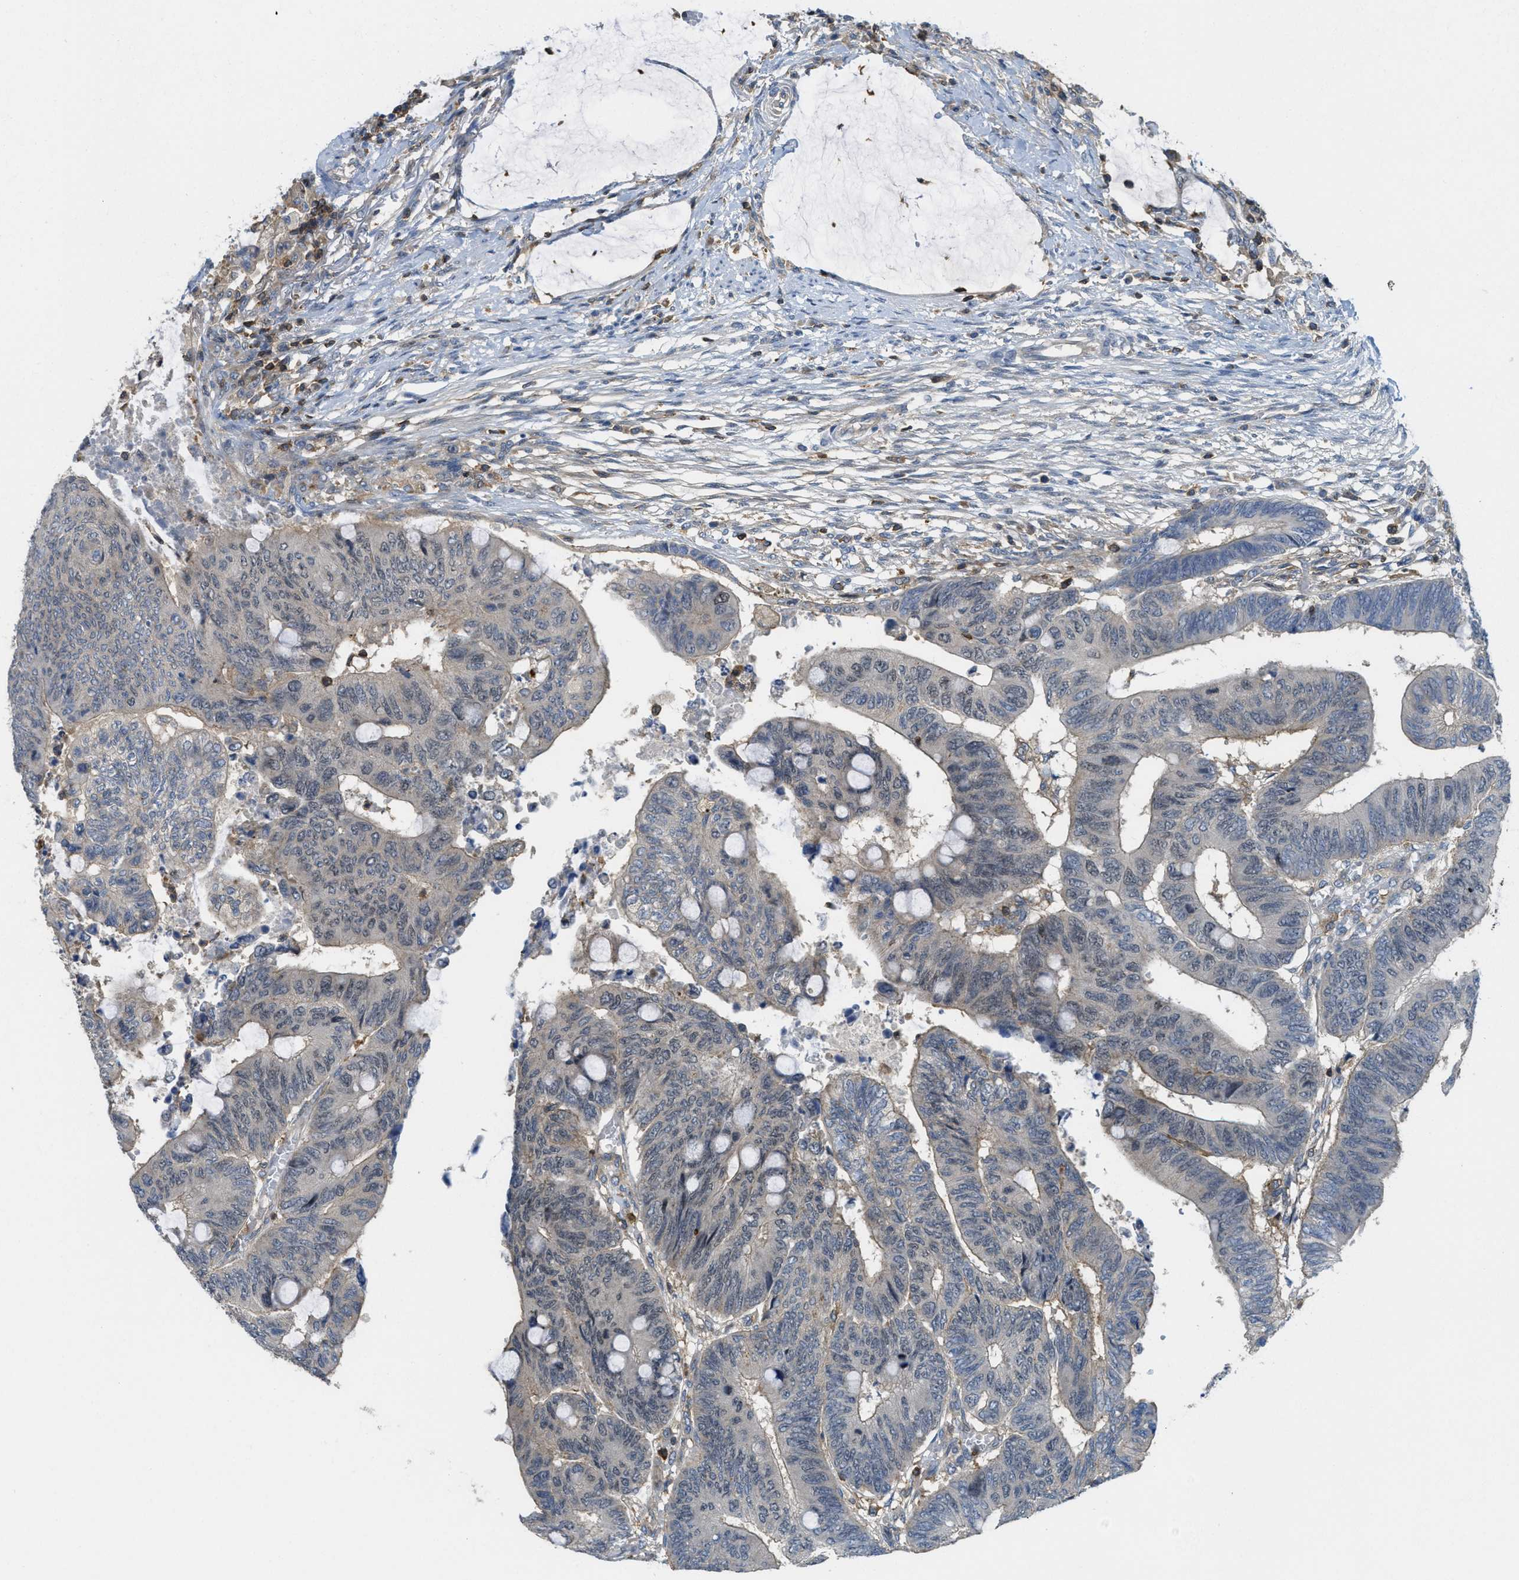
{"staining": {"intensity": "weak", "quantity": "<25%", "location": "cytoplasmic/membranous"}, "tissue": "colorectal cancer", "cell_type": "Tumor cells", "image_type": "cancer", "snomed": [{"axis": "morphology", "description": "Normal tissue, NOS"}, {"axis": "morphology", "description": "Adenocarcinoma, NOS"}, {"axis": "topography", "description": "Rectum"}, {"axis": "topography", "description": "Peripheral nerve tissue"}], "caption": "A photomicrograph of human colorectal cancer (adenocarcinoma) is negative for staining in tumor cells.", "gene": "GRIK2", "patient": {"sex": "male", "age": 92}}